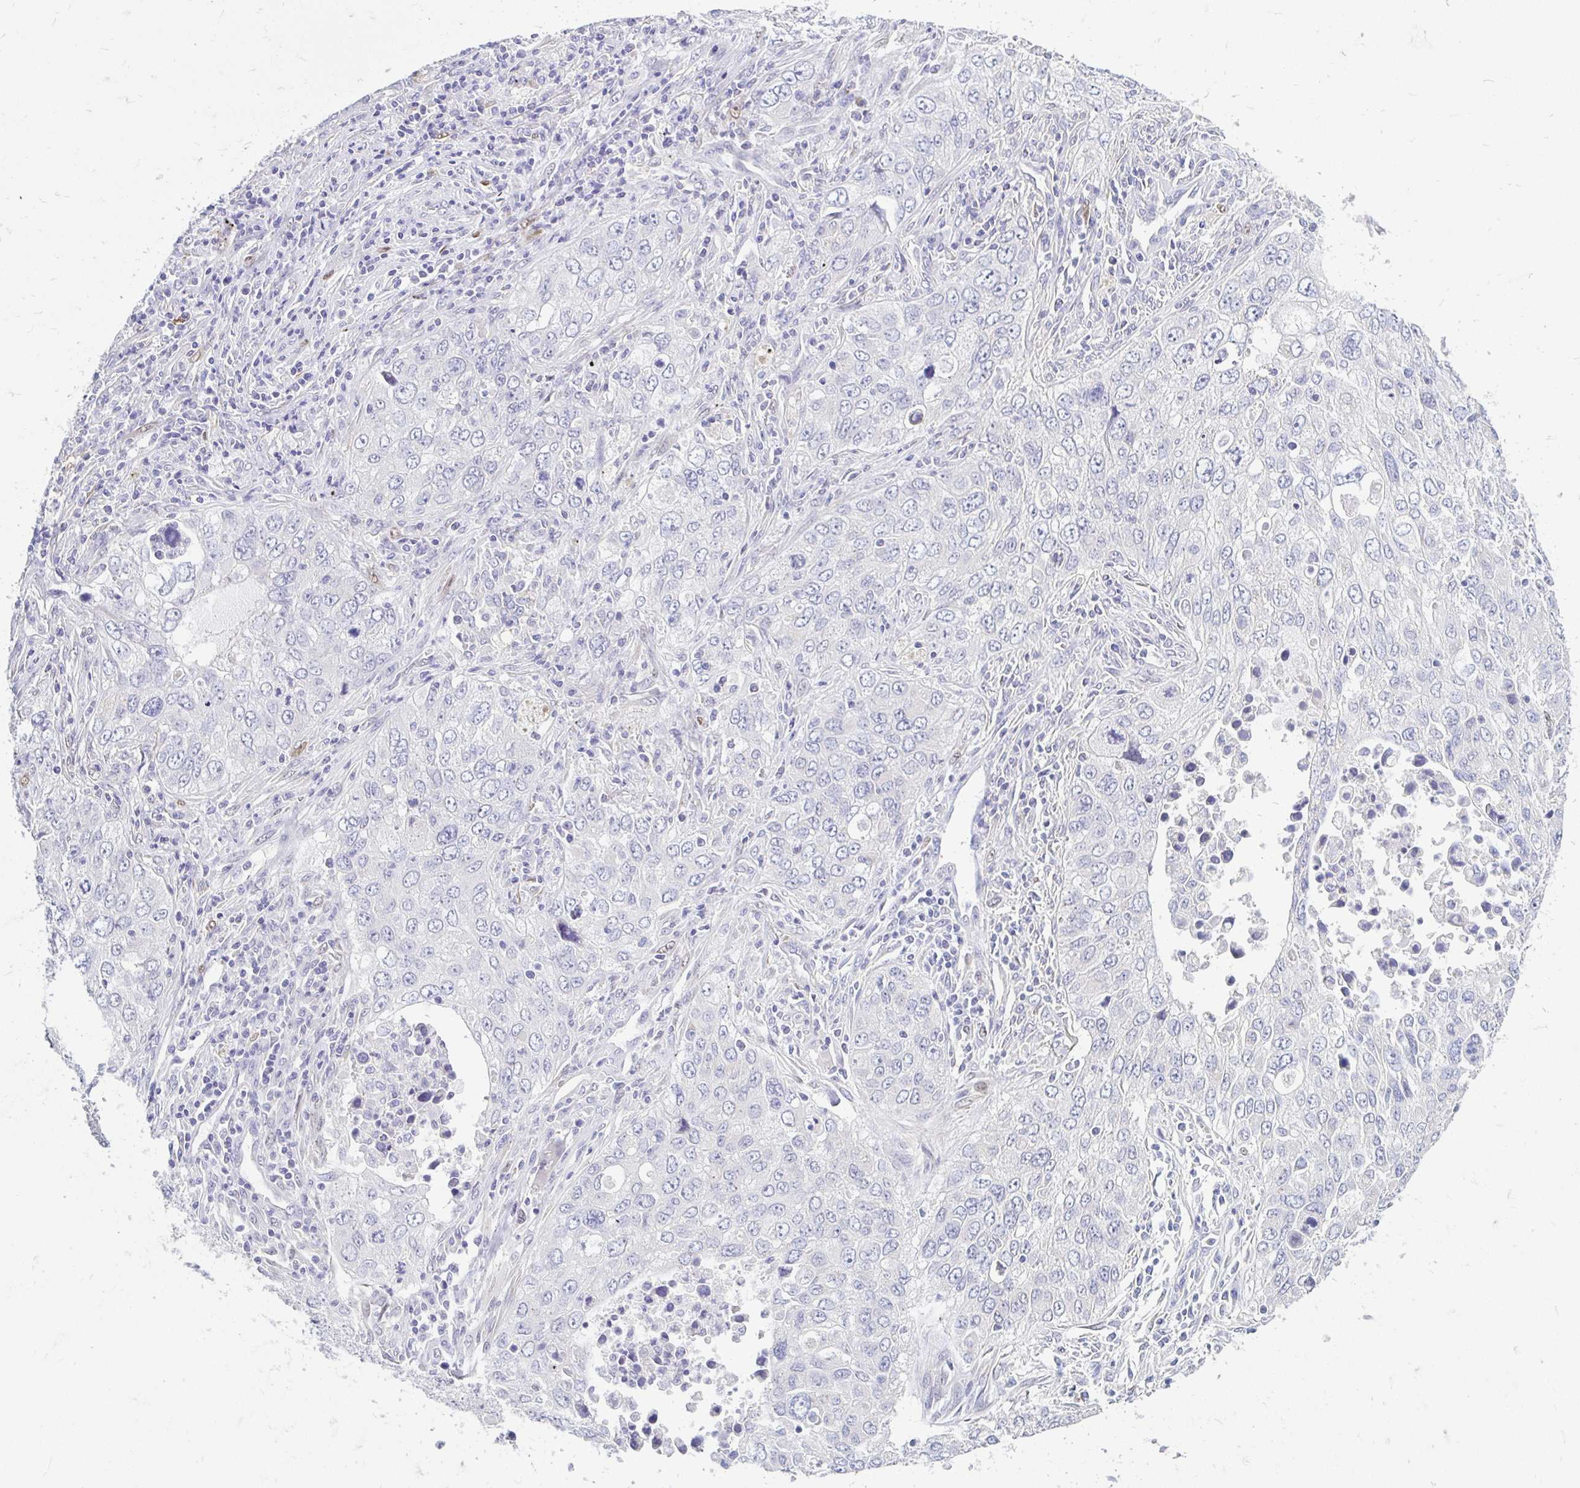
{"staining": {"intensity": "negative", "quantity": "none", "location": "none"}, "tissue": "lung cancer", "cell_type": "Tumor cells", "image_type": "cancer", "snomed": [{"axis": "morphology", "description": "Adenocarcinoma, NOS"}, {"axis": "morphology", "description": "Adenocarcinoma, metastatic, NOS"}, {"axis": "topography", "description": "Lymph node"}, {"axis": "topography", "description": "Lung"}], "caption": "Immunohistochemistry micrograph of neoplastic tissue: lung cancer (metastatic adenocarcinoma) stained with DAB (3,3'-diaminobenzidine) demonstrates no significant protein expression in tumor cells. (DAB (3,3'-diaminobenzidine) IHC visualized using brightfield microscopy, high magnification).", "gene": "ADH1A", "patient": {"sex": "female", "age": 42}}